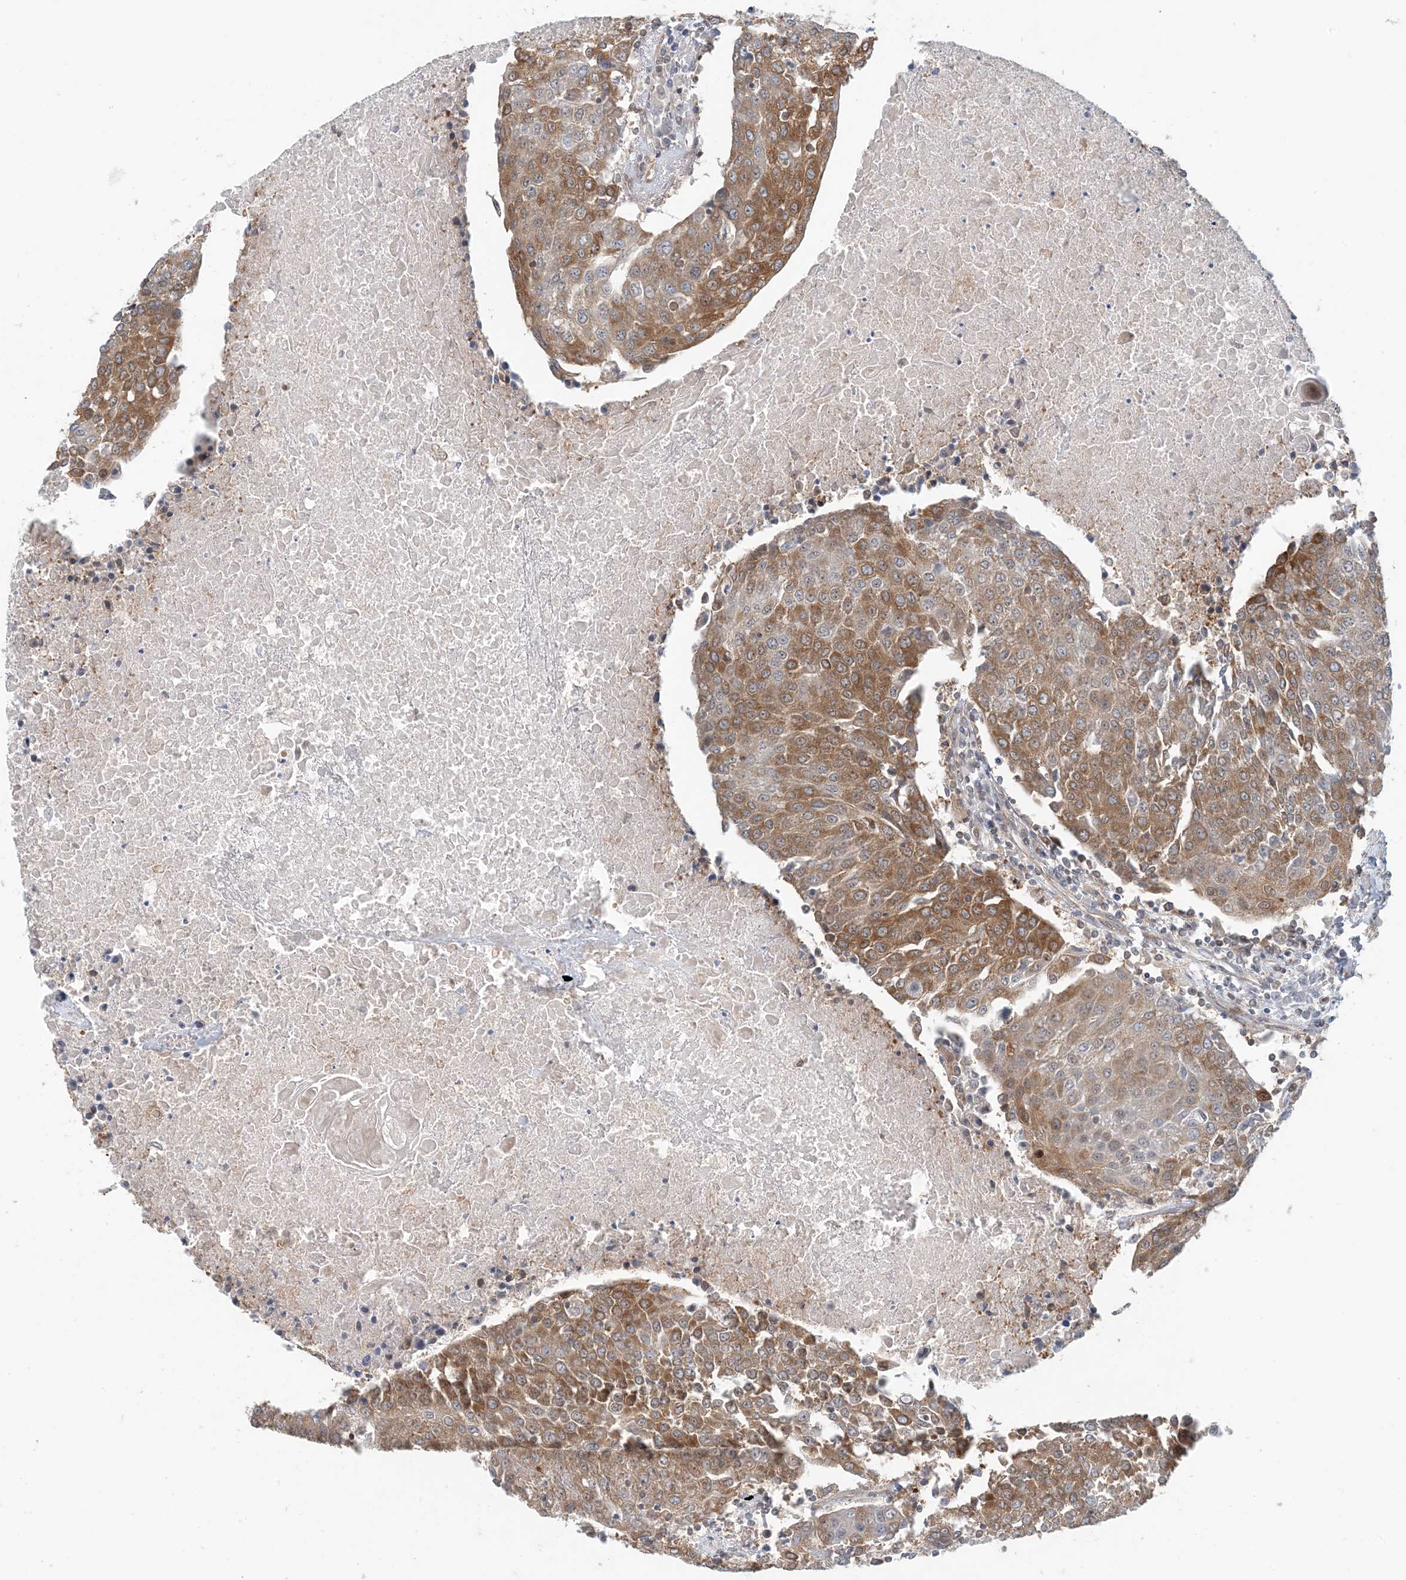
{"staining": {"intensity": "moderate", "quantity": ">75%", "location": "cytoplasmic/membranous"}, "tissue": "urothelial cancer", "cell_type": "Tumor cells", "image_type": "cancer", "snomed": [{"axis": "morphology", "description": "Urothelial carcinoma, High grade"}, {"axis": "topography", "description": "Urinary bladder"}], "caption": "Protein staining reveals moderate cytoplasmic/membranous expression in approximately >75% of tumor cells in urothelial cancer.", "gene": "ATP13A2", "patient": {"sex": "female", "age": 85}}